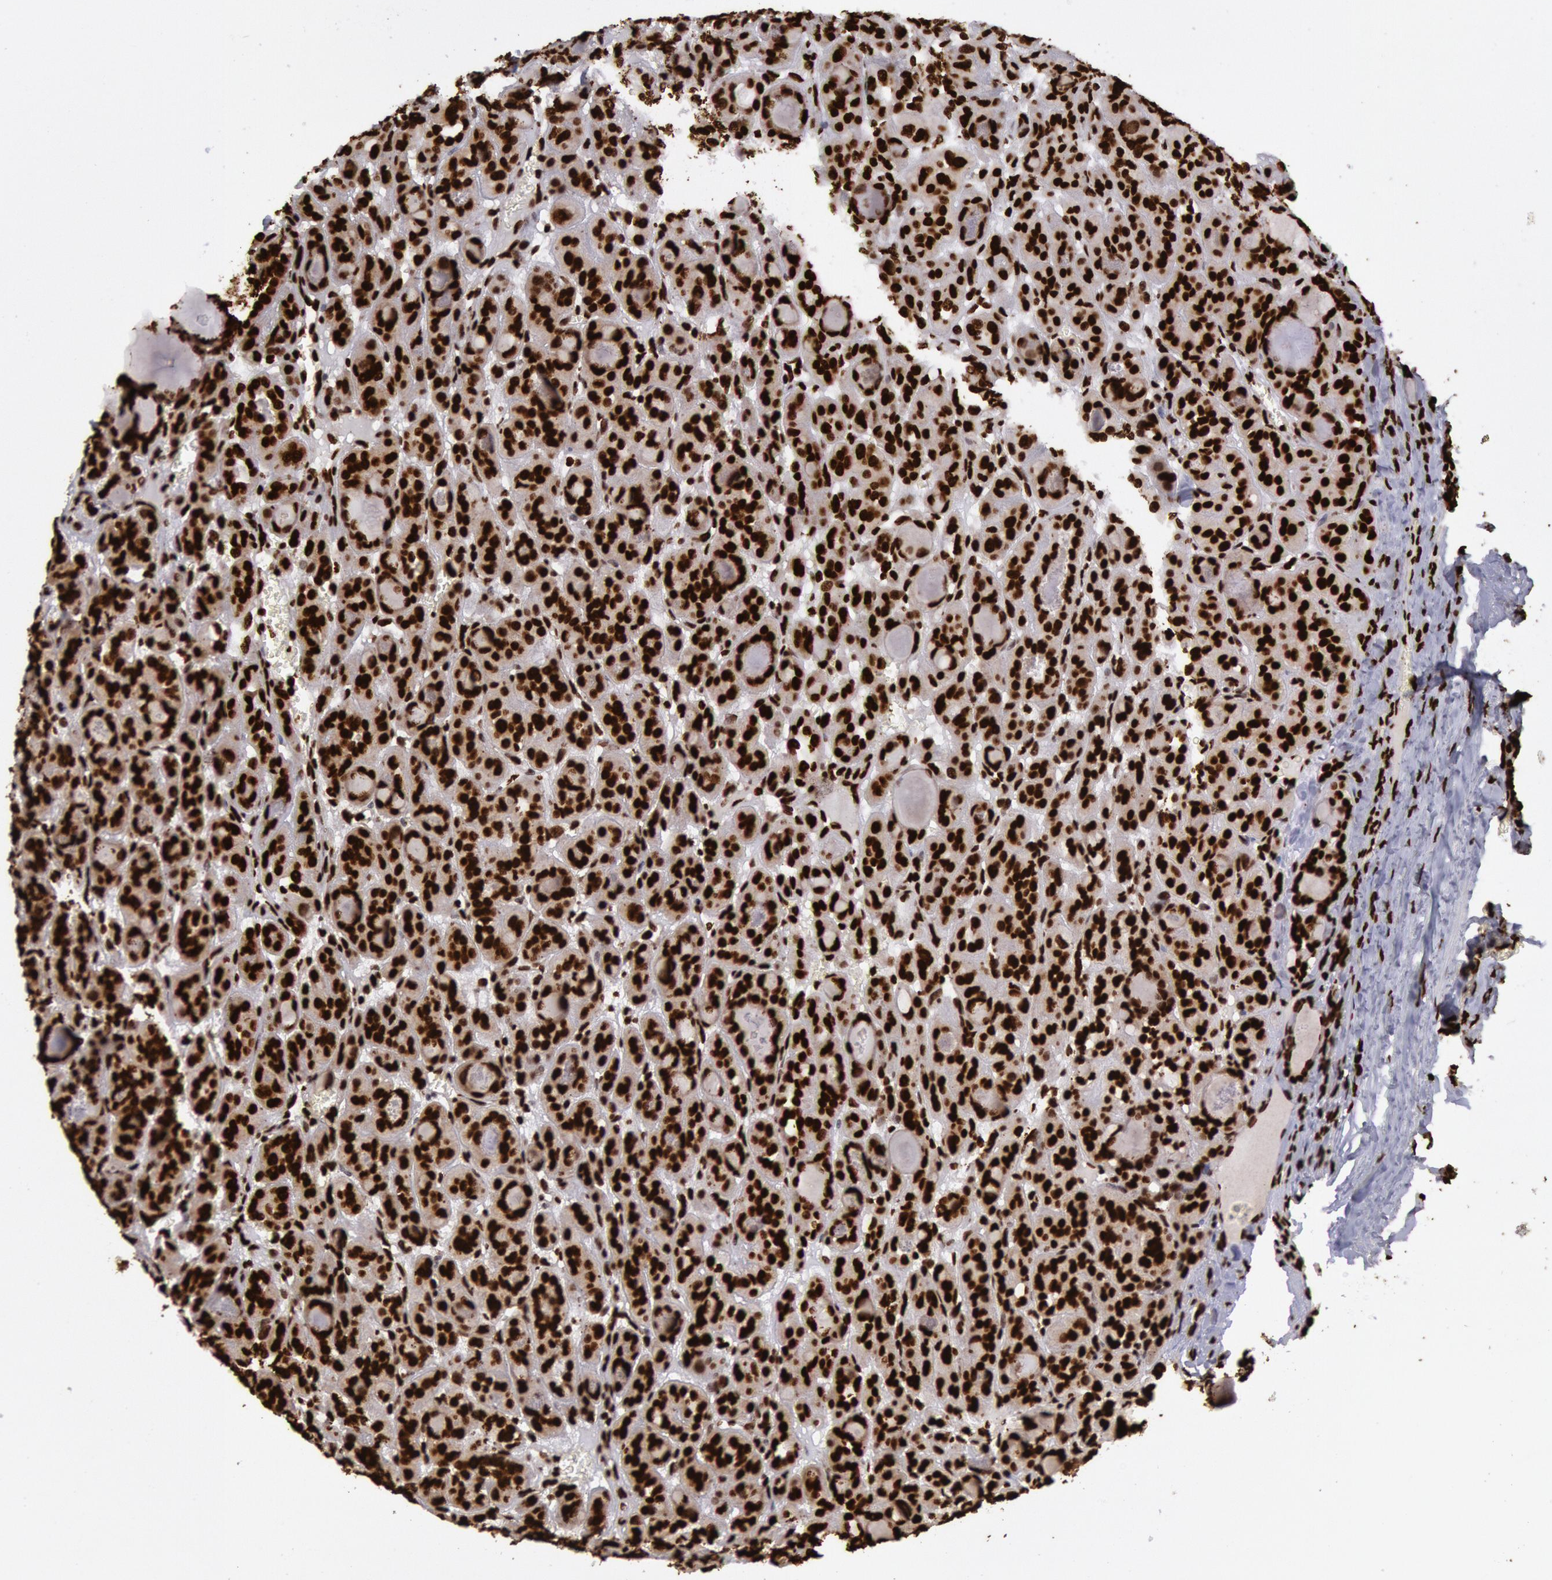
{"staining": {"intensity": "strong", "quantity": ">75%", "location": "nuclear"}, "tissue": "thyroid cancer", "cell_type": "Tumor cells", "image_type": "cancer", "snomed": [{"axis": "morphology", "description": "Follicular adenoma carcinoma, NOS"}, {"axis": "topography", "description": "Thyroid gland"}], "caption": "Immunohistochemical staining of human thyroid follicular adenoma carcinoma displays high levels of strong nuclear positivity in approximately >75% of tumor cells.", "gene": "H3-4", "patient": {"sex": "female", "age": 71}}